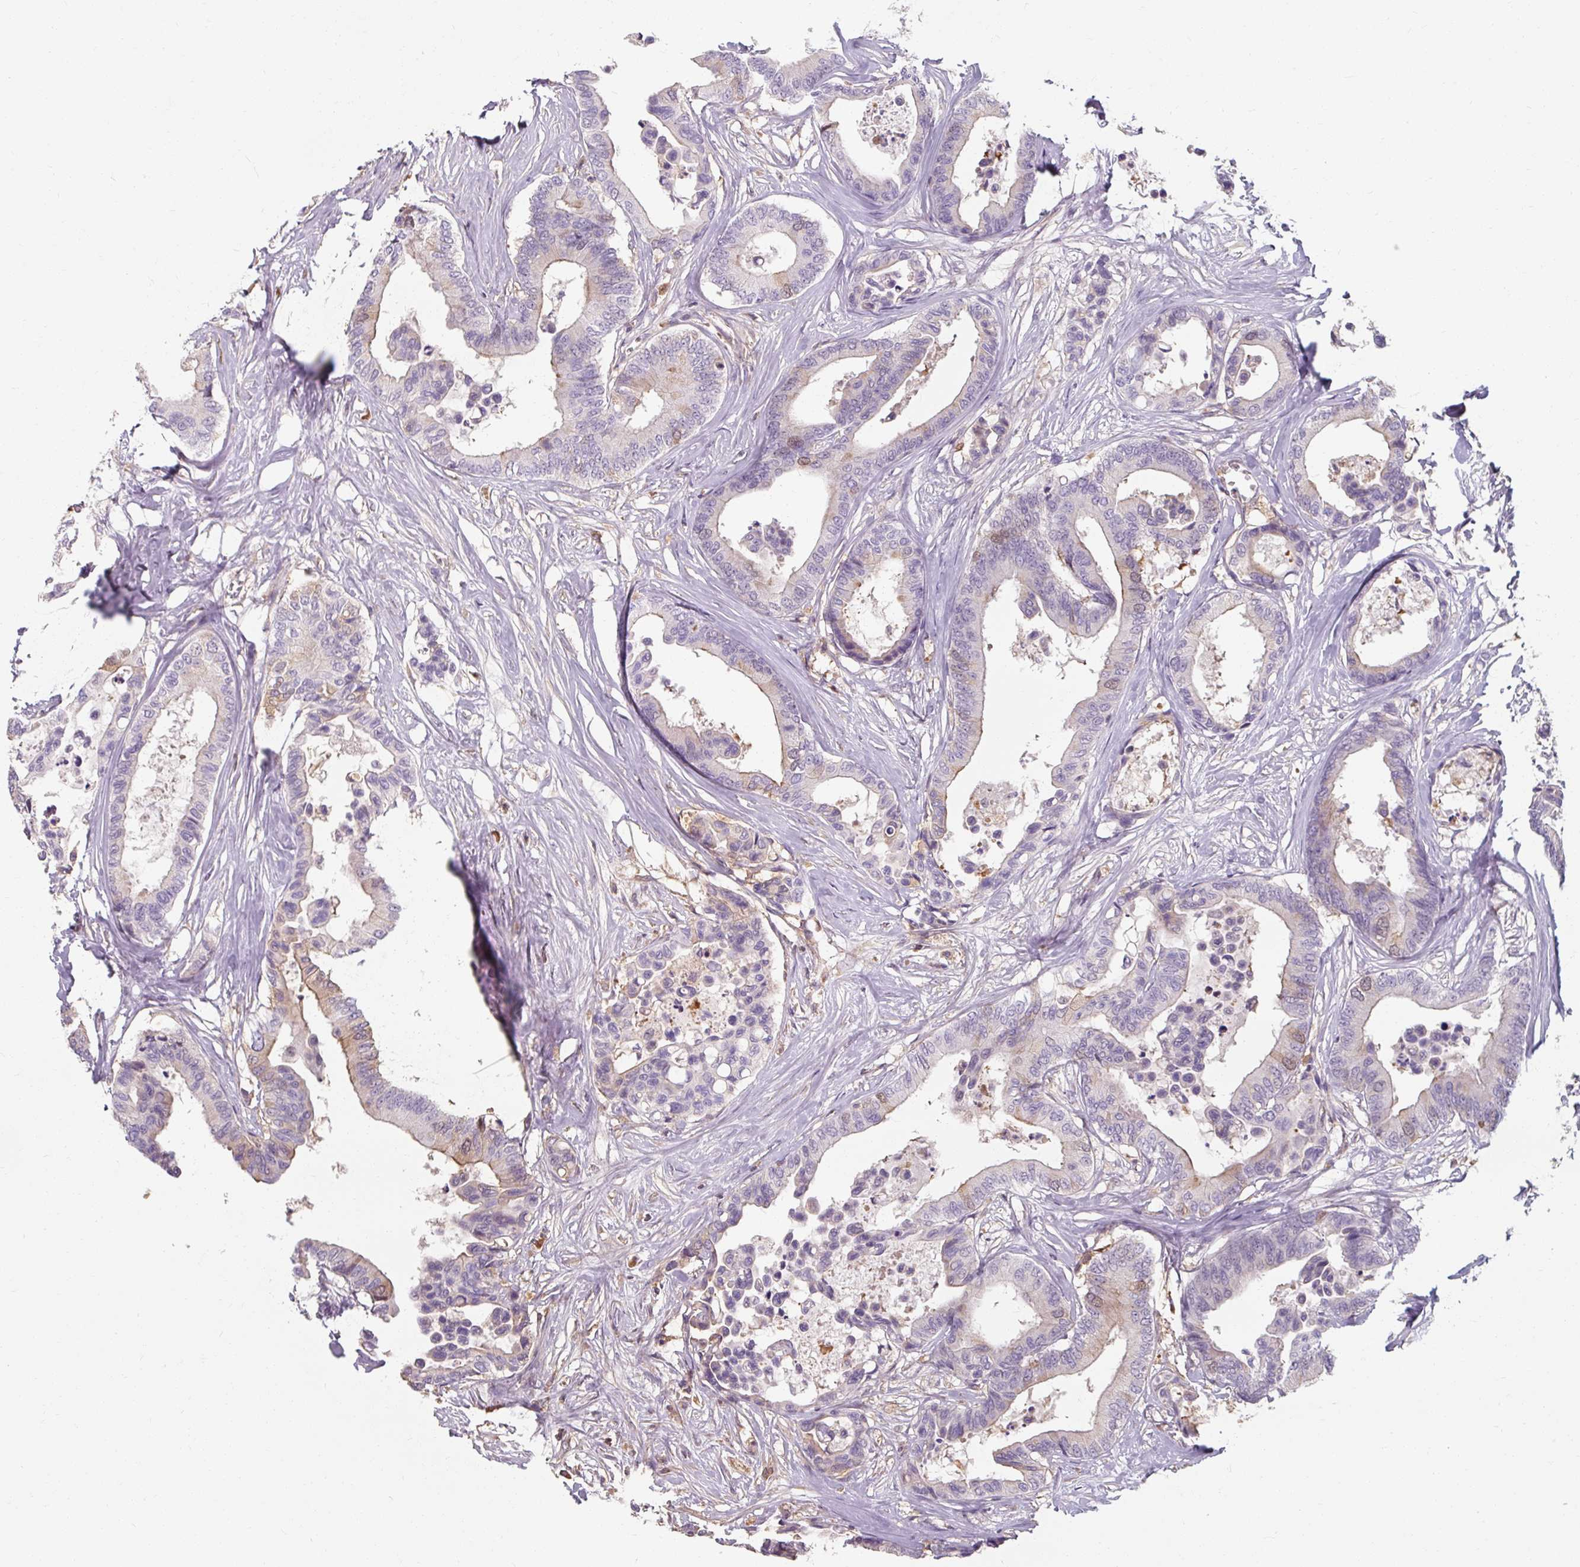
{"staining": {"intensity": "weak", "quantity": "<25%", "location": "cytoplasmic/membranous"}, "tissue": "colorectal cancer", "cell_type": "Tumor cells", "image_type": "cancer", "snomed": [{"axis": "morphology", "description": "Normal tissue, NOS"}, {"axis": "morphology", "description": "Adenocarcinoma, NOS"}, {"axis": "topography", "description": "Colon"}], "caption": "Protein analysis of adenocarcinoma (colorectal) reveals no significant staining in tumor cells.", "gene": "TSEN54", "patient": {"sex": "male", "age": 82}}